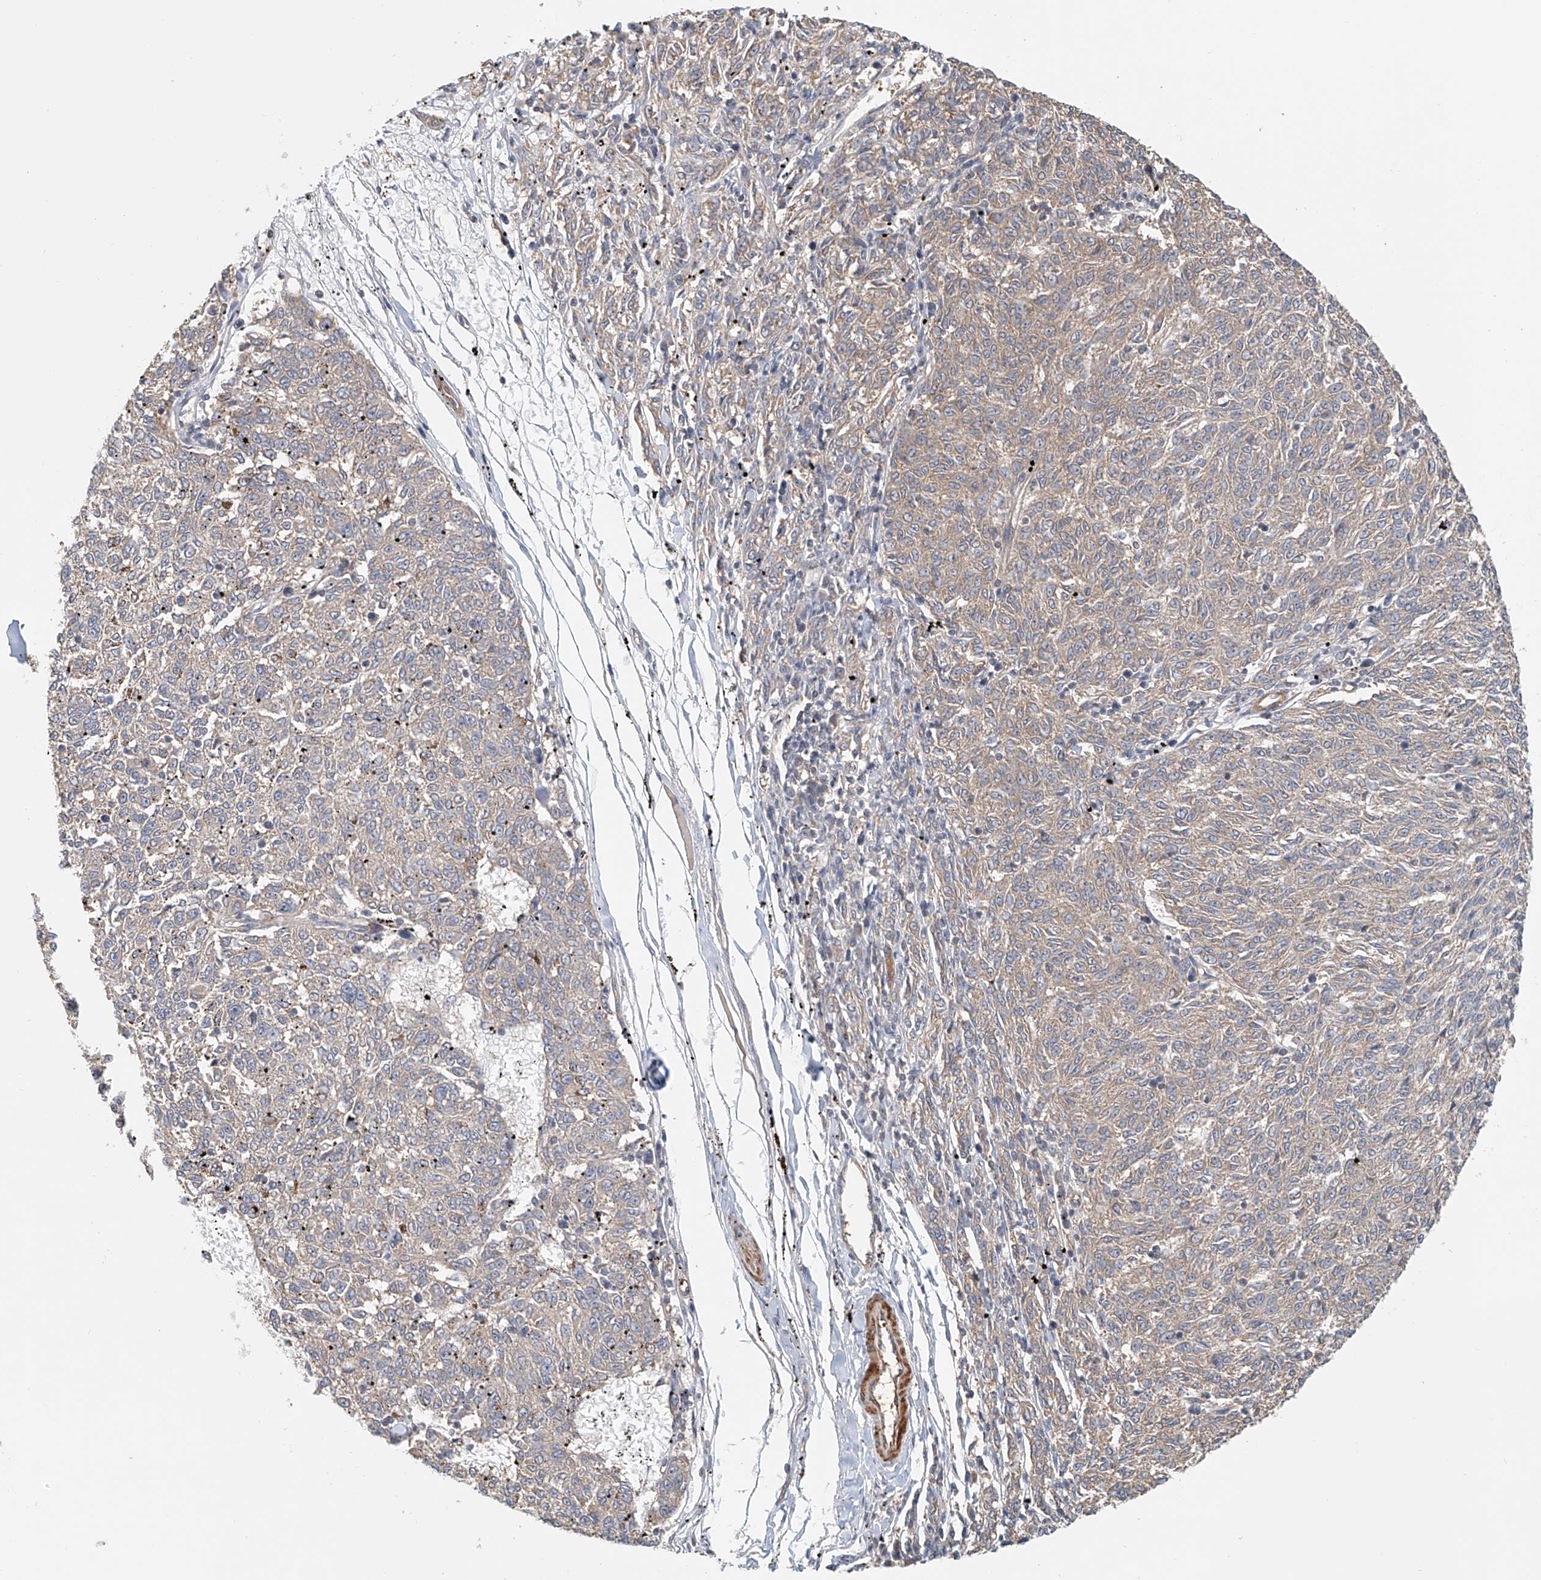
{"staining": {"intensity": "weak", "quantity": "25%-75%", "location": "cytoplasmic/membranous"}, "tissue": "melanoma", "cell_type": "Tumor cells", "image_type": "cancer", "snomed": [{"axis": "morphology", "description": "Malignant melanoma, NOS"}, {"axis": "topography", "description": "Skin"}], "caption": "Melanoma stained for a protein (brown) demonstrates weak cytoplasmic/membranous positive expression in approximately 25%-75% of tumor cells.", "gene": "FRYL", "patient": {"sex": "female", "age": 72}}